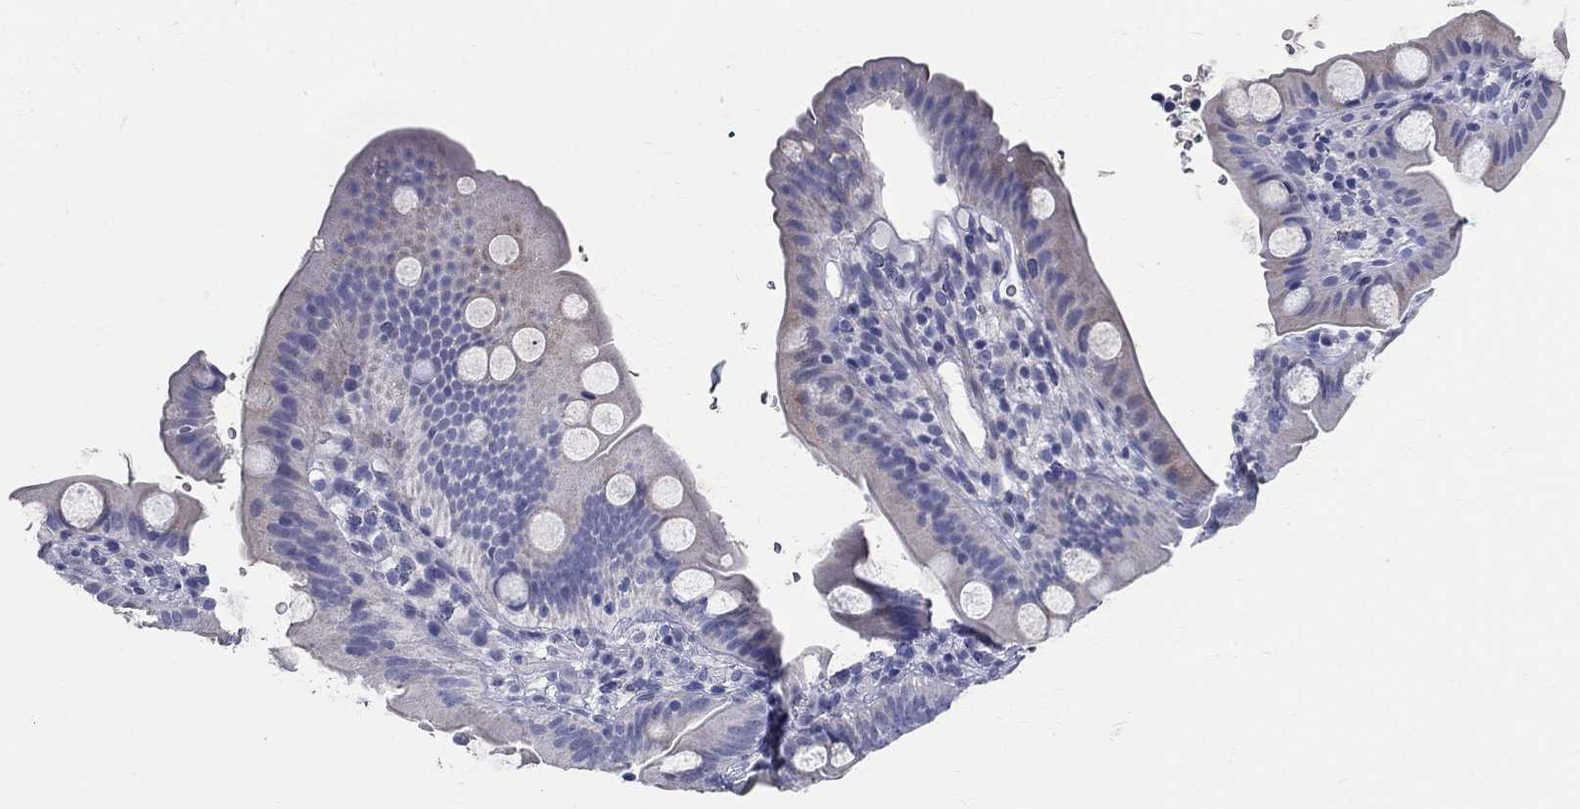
{"staining": {"intensity": "negative", "quantity": "none", "location": "none"}, "tissue": "duodenum", "cell_type": "Glandular cells", "image_type": "normal", "snomed": [{"axis": "morphology", "description": "Normal tissue, NOS"}, {"axis": "topography", "description": "Duodenum"}], "caption": "An image of human duodenum is negative for staining in glandular cells. Brightfield microscopy of immunohistochemistry stained with DAB (3,3'-diaminobenzidine) (brown) and hematoxylin (blue), captured at high magnification.", "gene": "TGM4", "patient": {"sex": "female", "age": 67}}